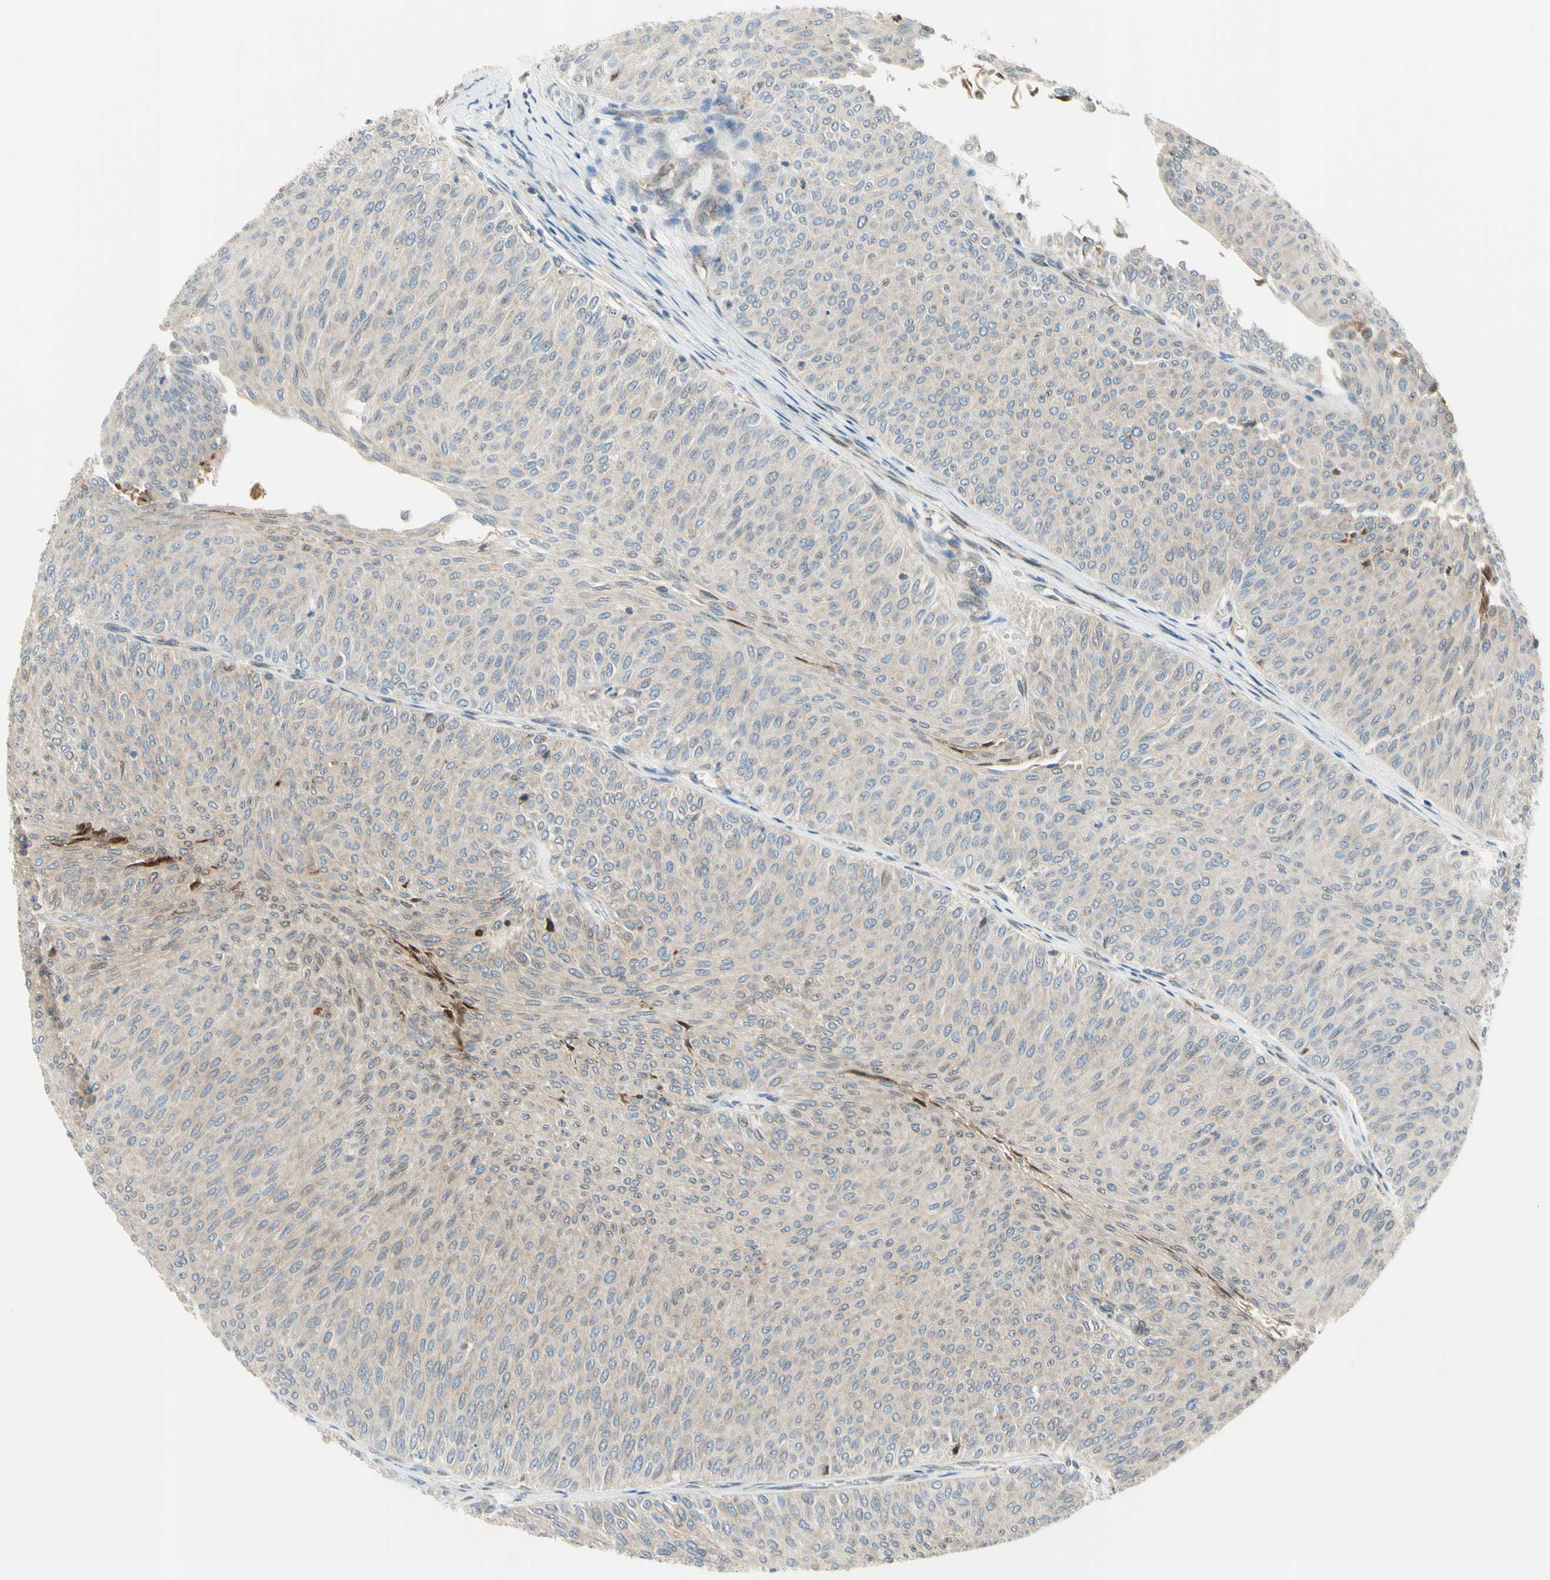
{"staining": {"intensity": "weak", "quantity": ">75%", "location": "cytoplasmic/membranous"}, "tissue": "urothelial cancer", "cell_type": "Tumor cells", "image_type": "cancer", "snomed": [{"axis": "morphology", "description": "Urothelial carcinoma, Low grade"}, {"axis": "topography", "description": "Urinary bladder"}], "caption": "Urothelial cancer was stained to show a protein in brown. There is low levels of weak cytoplasmic/membranous positivity in approximately >75% of tumor cells.", "gene": "TRAF2", "patient": {"sex": "male", "age": 78}}